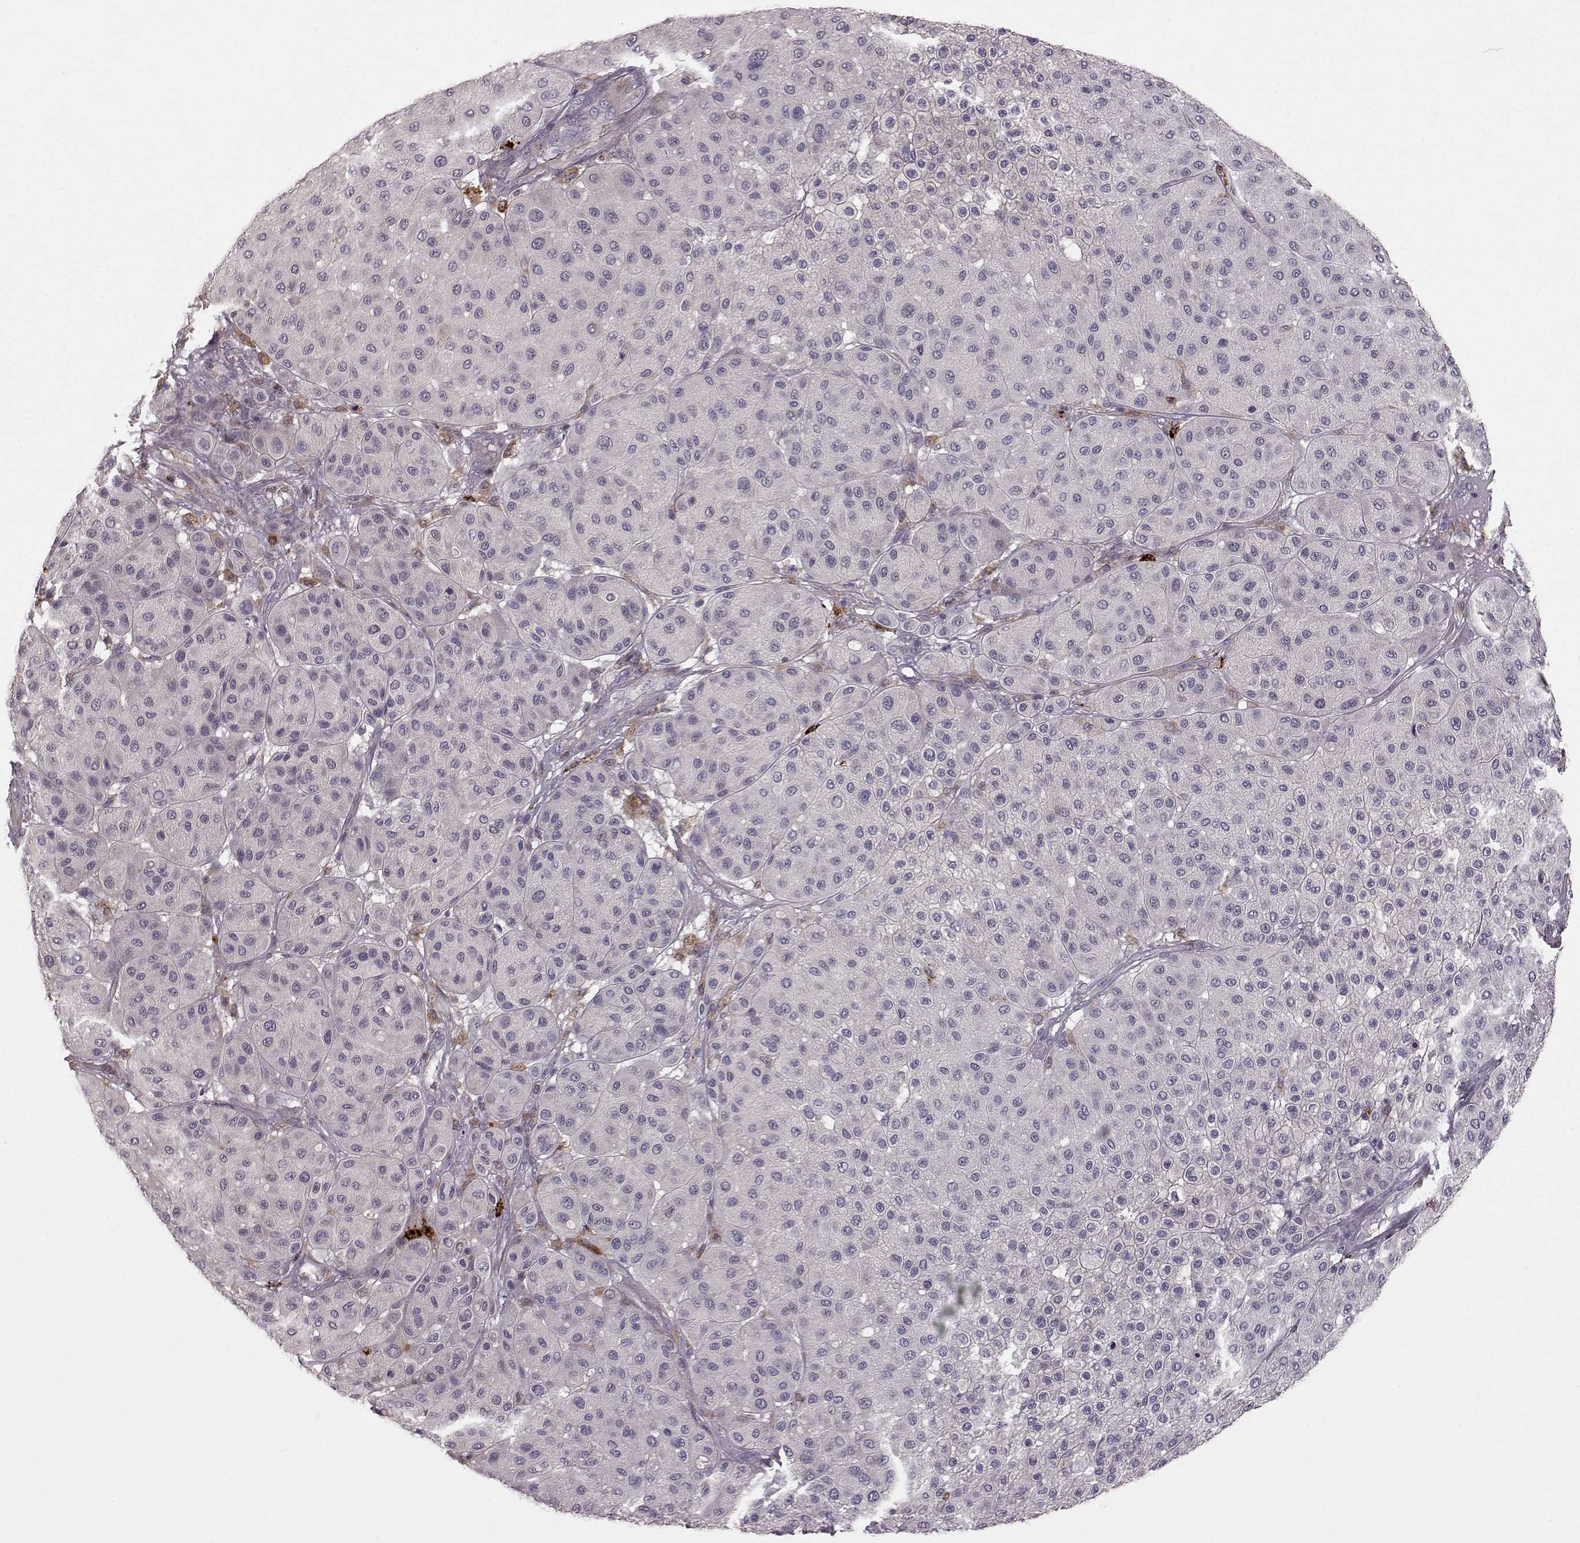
{"staining": {"intensity": "negative", "quantity": "none", "location": "none"}, "tissue": "melanoma", "cell_type": "Tumor cells", "image_type": "cancer", "snomed": [{"axis": "morphology", "description": "Malignant melanoma, Metastatic site"}, {"axis": "topography", "description": "Smooth muscle"}], "caption": "This is an IHC image of human melanoma. There is no staining in tumor cells.", "gene": "CCNF", "patient": {"sex": "male", "age": 41}}